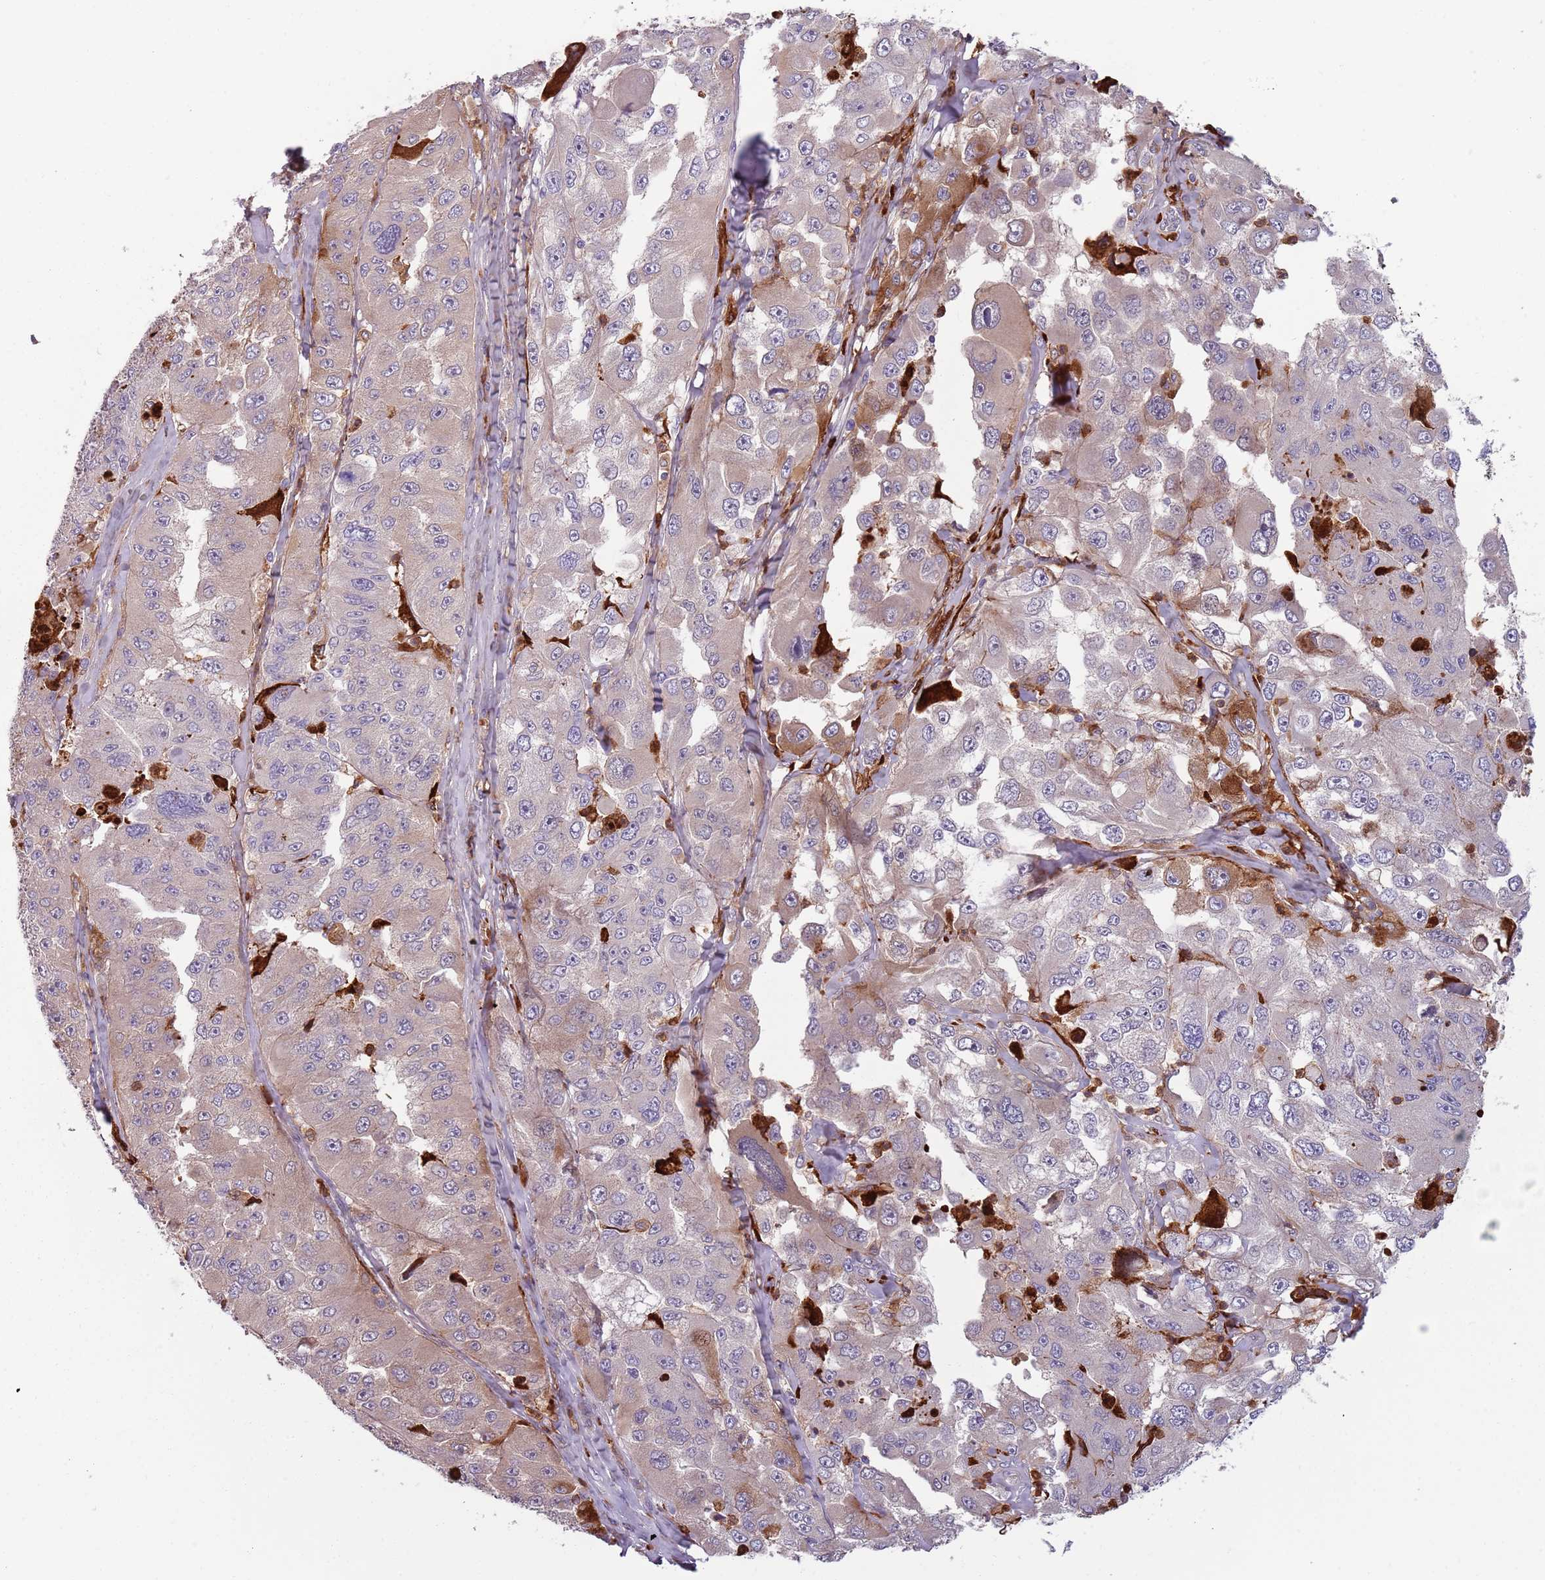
{"staining": {"intensity": "weak", "quantity": "<25%", "location": "cytoplasmic/membranous"}, "tissue": "melanoma", "cell_type": "Tumor cells", "image_type": "cancer", "snomed": [{"axis": "morphology", "description": "Malignant melanoma, Metastatic site"}, {"axis": "topography", "description": "Lymph node"}], "caption": "Tumor cells show no significant positivity in melanoma.", "gene": "NADK", "patient": {"sex": "male", "age": 62}}